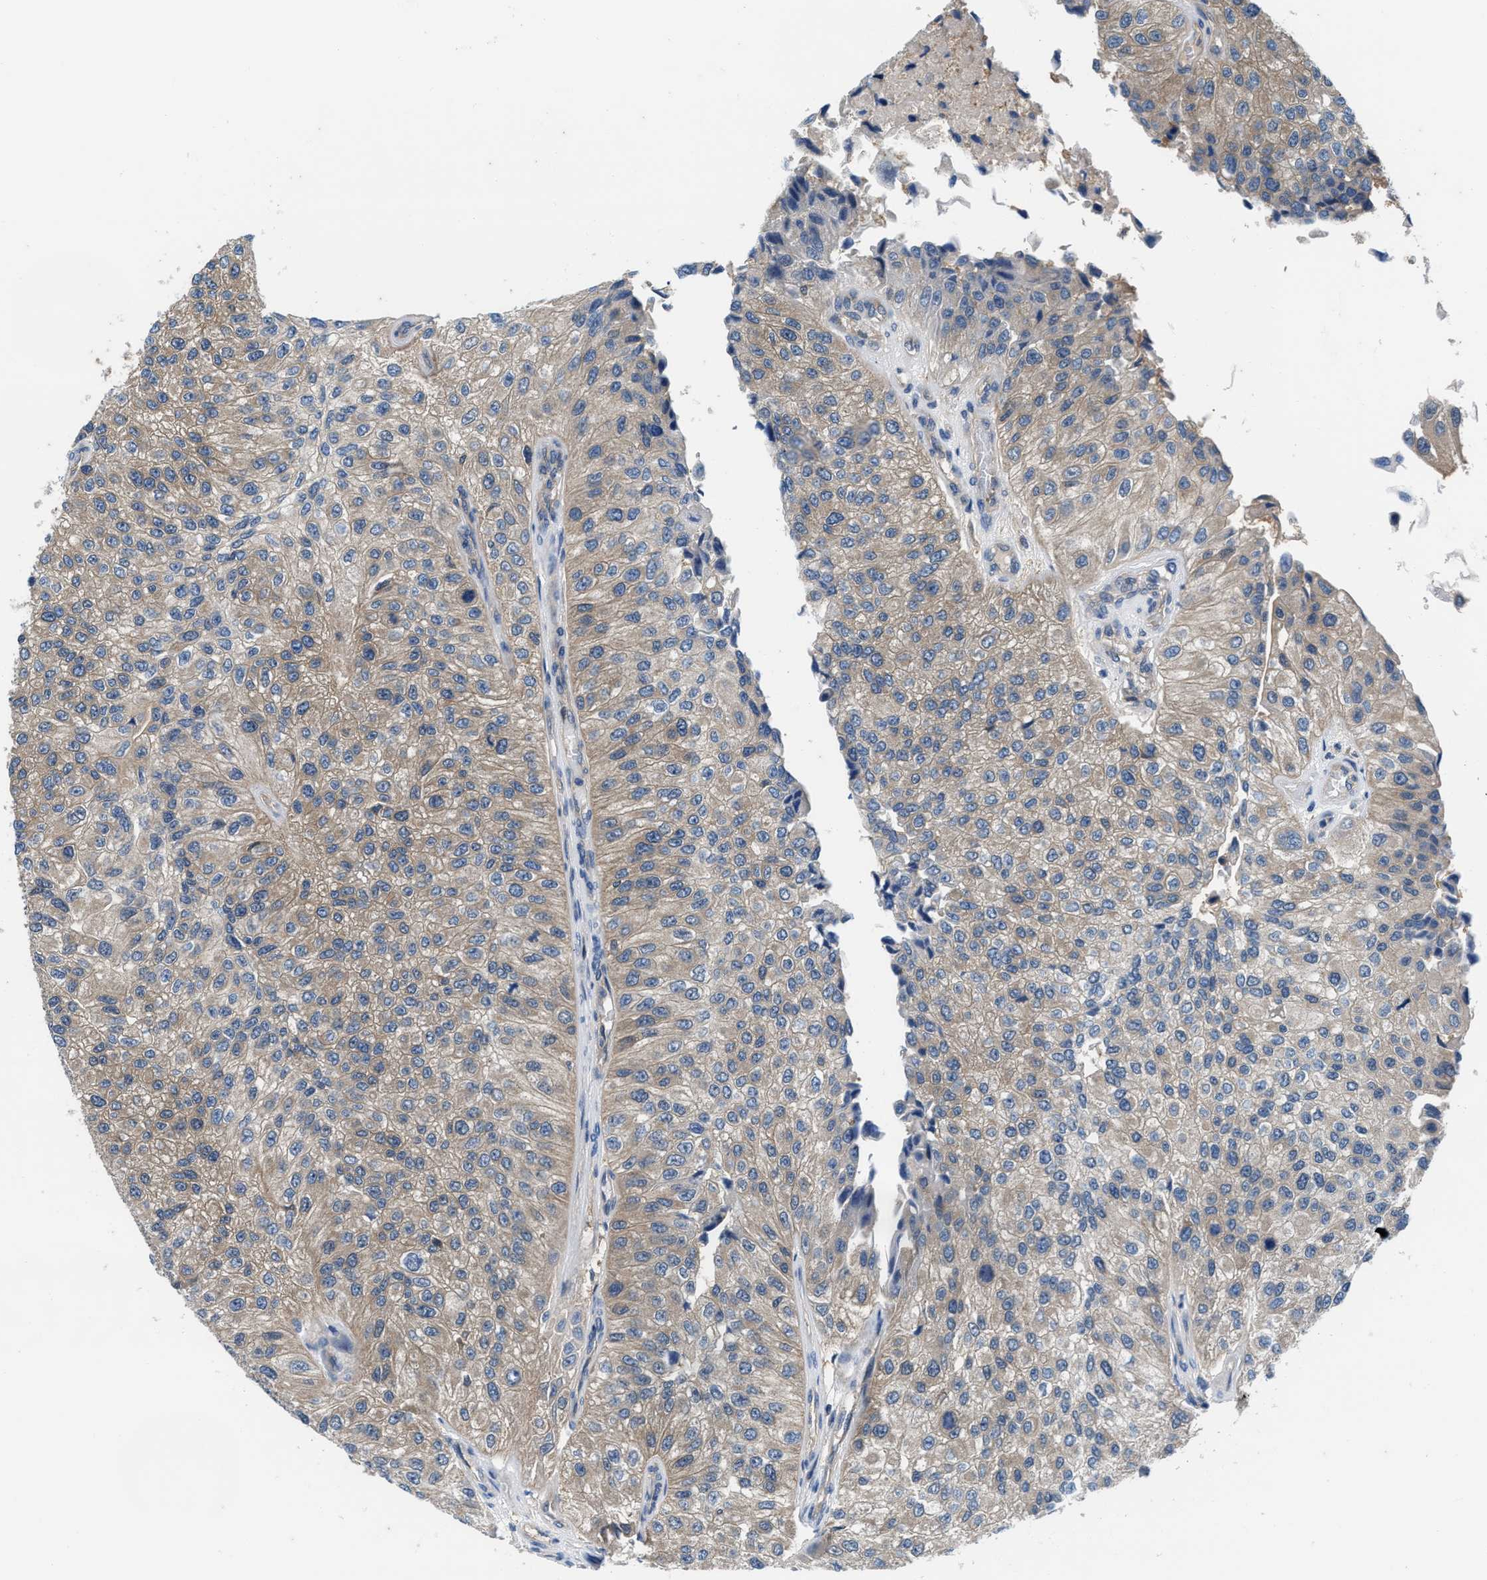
{"staining": {"intensity": "weak", "quantity": ">75%", "location": "cytoplasmic/membranous"}, "tissue": "urothelial cancer", "cell_type": "Tumor cells", "image_type": "cancer", "snomed": [{"axis": "morphology", "description": "Urothelial carcinoma, High grade"}, {"axis": "topography", "description": "Kidney"}, {"axis": "topography", "description": "Urinary bladder"}], "caption": "A high-resolution image shows IHC staining of high-grade urothelial carcinoma, which demonstrates weak cytoplasmic/membranous positivity in approximately >75% of tumor cells.", "gene": "NUDT5", "patient": {"sex": "male", "age": 77}}